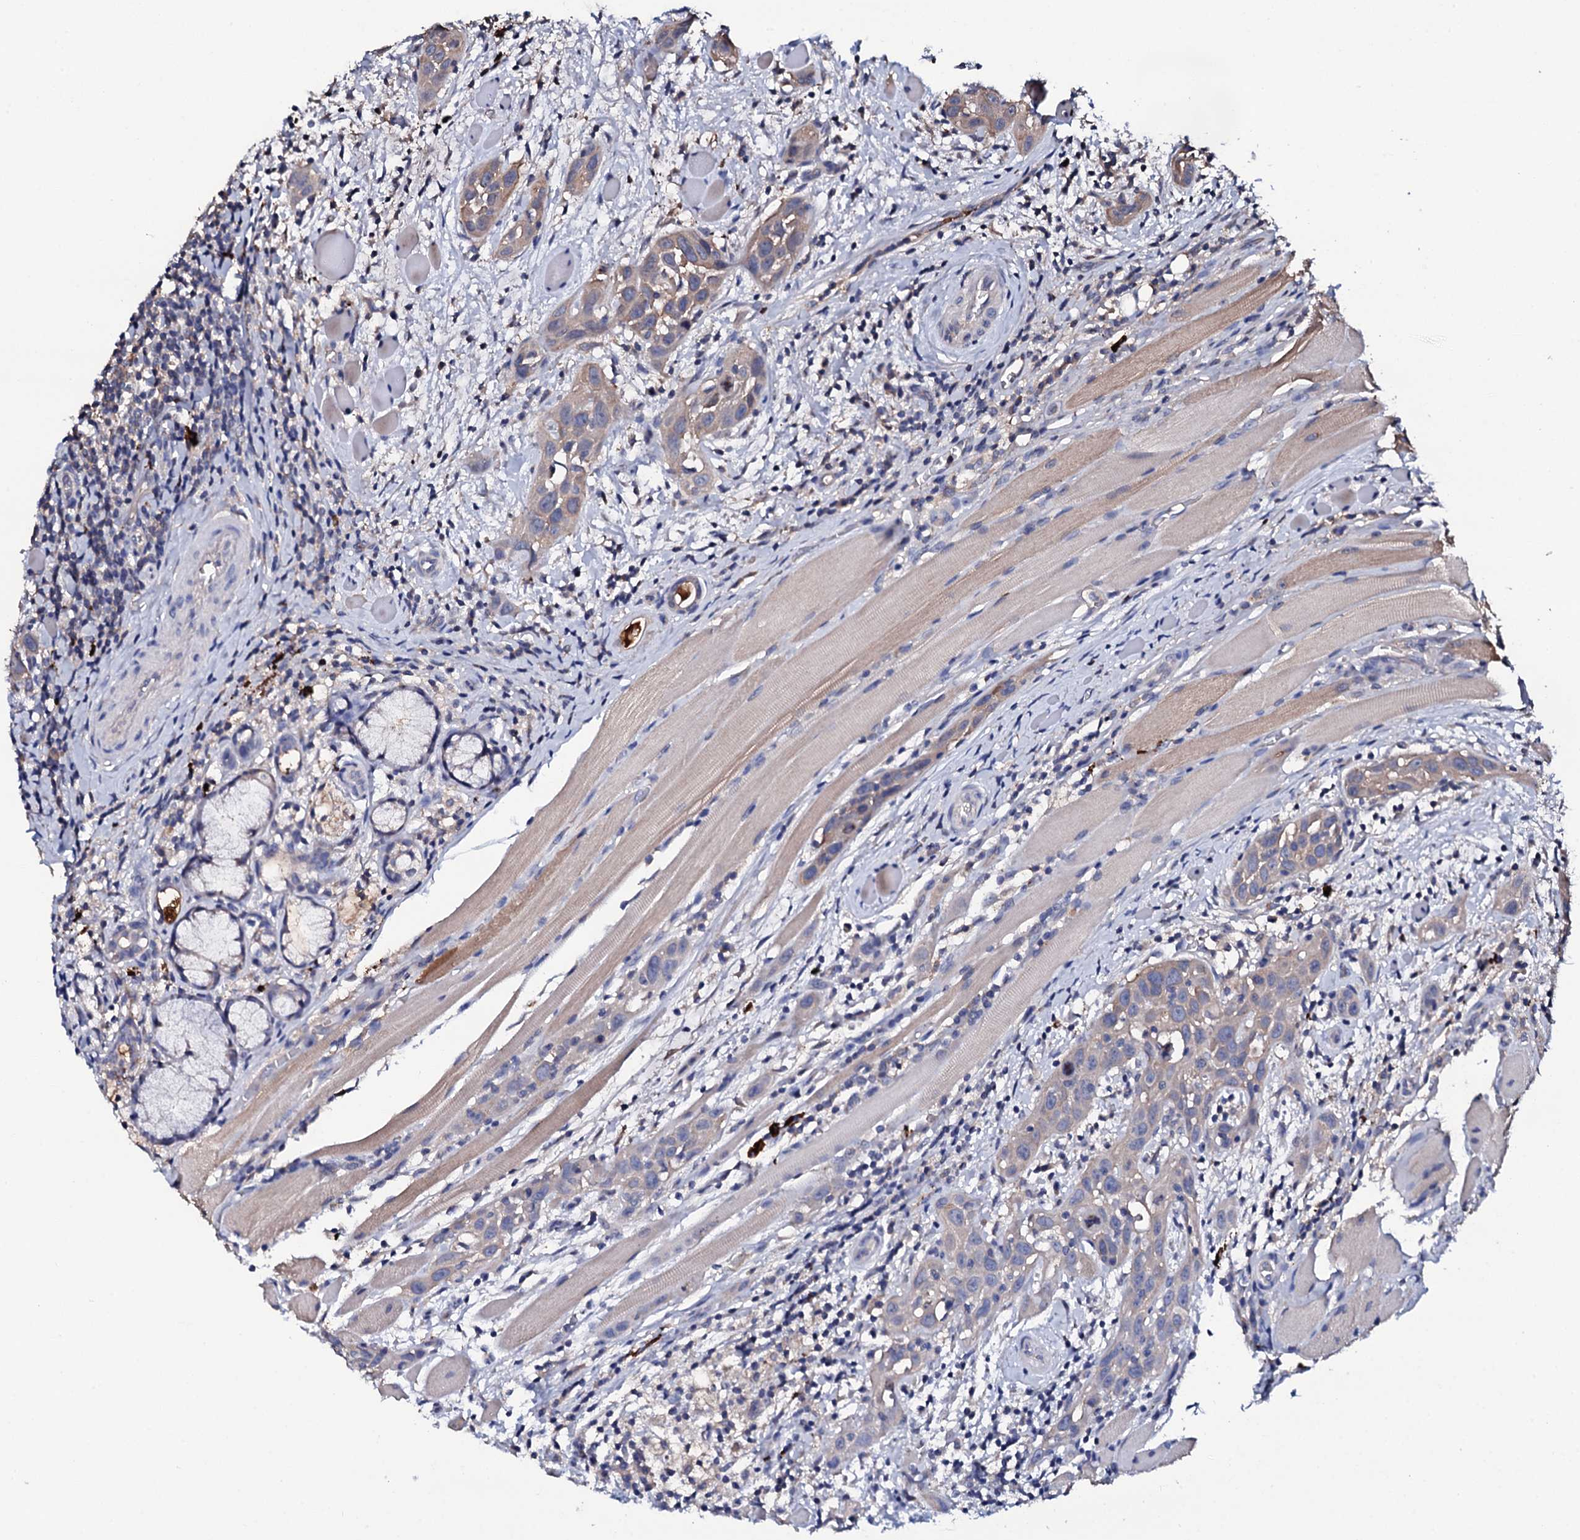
{"staining": {"intensity": "weak", "quantity": "25%-75%", "location": "cytoplasmic/membranous"}, "tissue": "head and neck cancer", "cell_type": "Tumor cells", "image_type": "cancer", "snomed": [{"axis": "morphology", "description": "Squamous cell carcinoma, NOS"}, {"axis": "topography", "description": "Oral tissue"}, {"axis": "topography", "description": "Head-Neck"}], "caption": "Immunohistochemical staining of human squamous cell carcinoma (head and neck) demonstrates weak cytoplasmic/membranous protein positivity in about 25%-75% of tumor cells.", "gene": "TCAF2", "patient": {"sex": "female", "age": 50}}